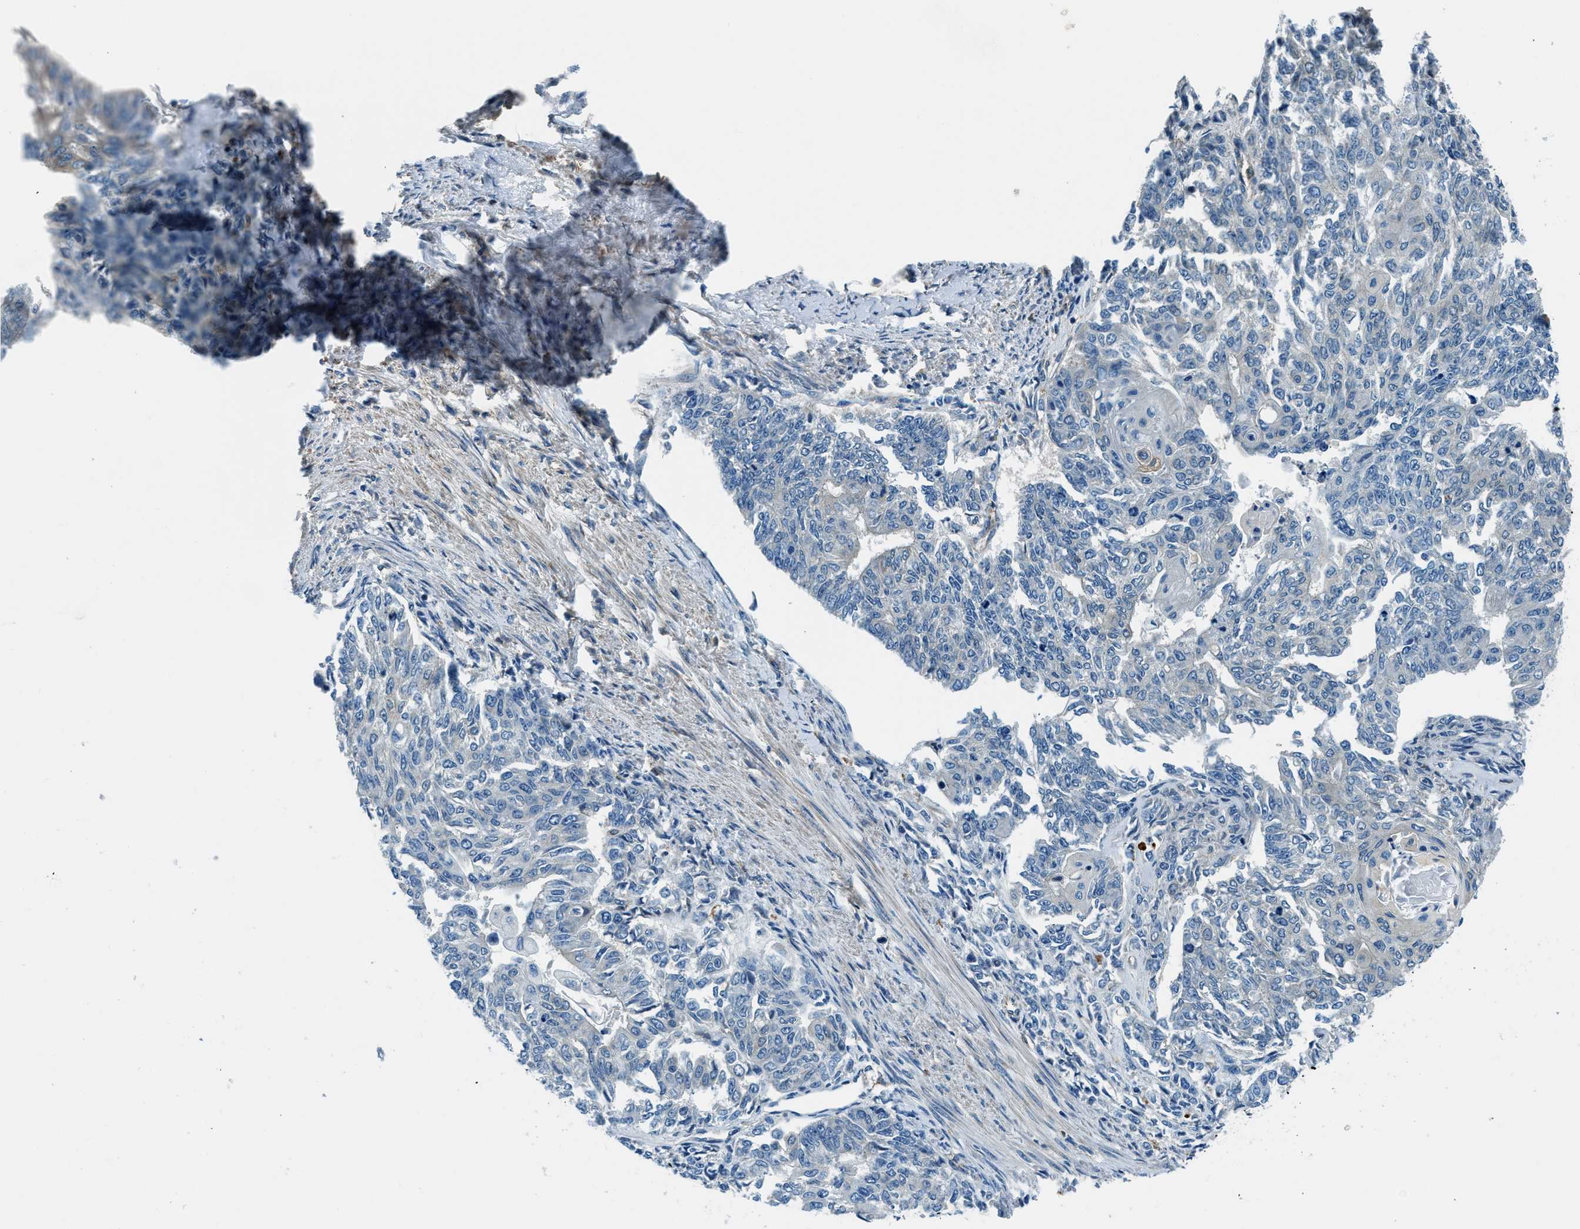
{"staining": {"intensity": "negative", "quantity": "none", "location": "none"}, "tissue": "endometrial cancer", "cell_type": "Tumor cells", "image_type": "cancer", "snomed": [{"axis": "morphology", "description": "Adenocarcinoma, NOS"}, {"axis": "topography", "description": "Endometrium"}], "caption": "Tumor cells are negative for brown protein staining in adenocarcinoma (endometrial). (DAB (3,3'-diaminobenzidine) immunohistochemistry (IHC), high magnification).", "gene": "SLC19A2", "patient": {"sex": "female", "age": 32}}